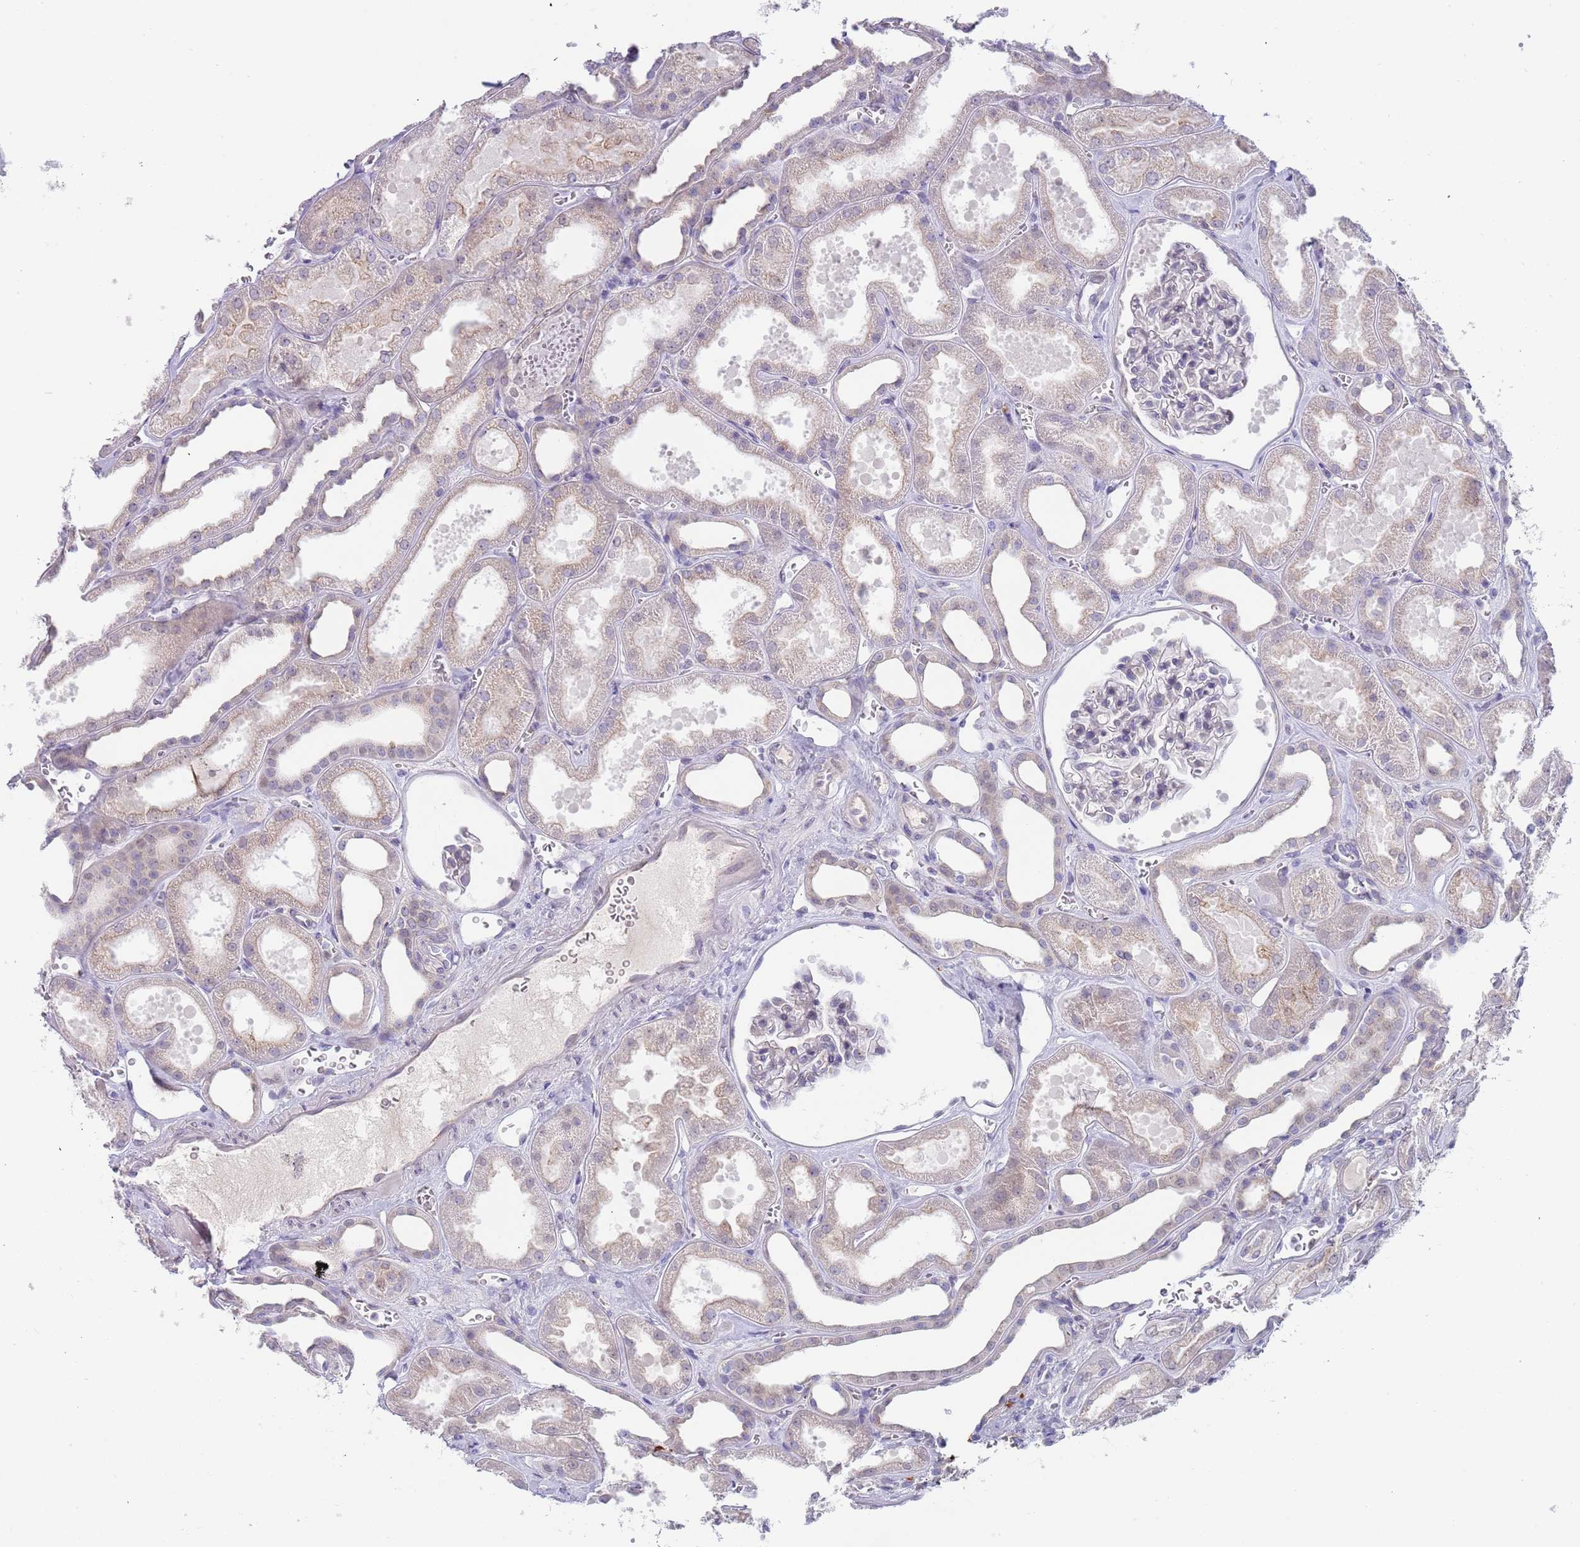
{"staining": {"intensity": "negative", "quantity": "none", "location": "none"}, "tissue": "kidney", "cell_type": "Cells in glomeruli", "image_type": "normal", "snomed": [{"axis": "morphology", "description": "Normal tissue, NOS"}, {"axis": "morphology", "description": "Adenocarcinoma, NOS"}, {"axis": "topography", "description": "Kidney"}], "caption": "Immunohistochemistry image of benign kidney: kidney stained with DAB (3,3'-diaminobenzidine) displays no significant protein staining in cells in glomeruli.", "gene": "TNRC6C", "patient": {"sex": "female", "age": 68}}